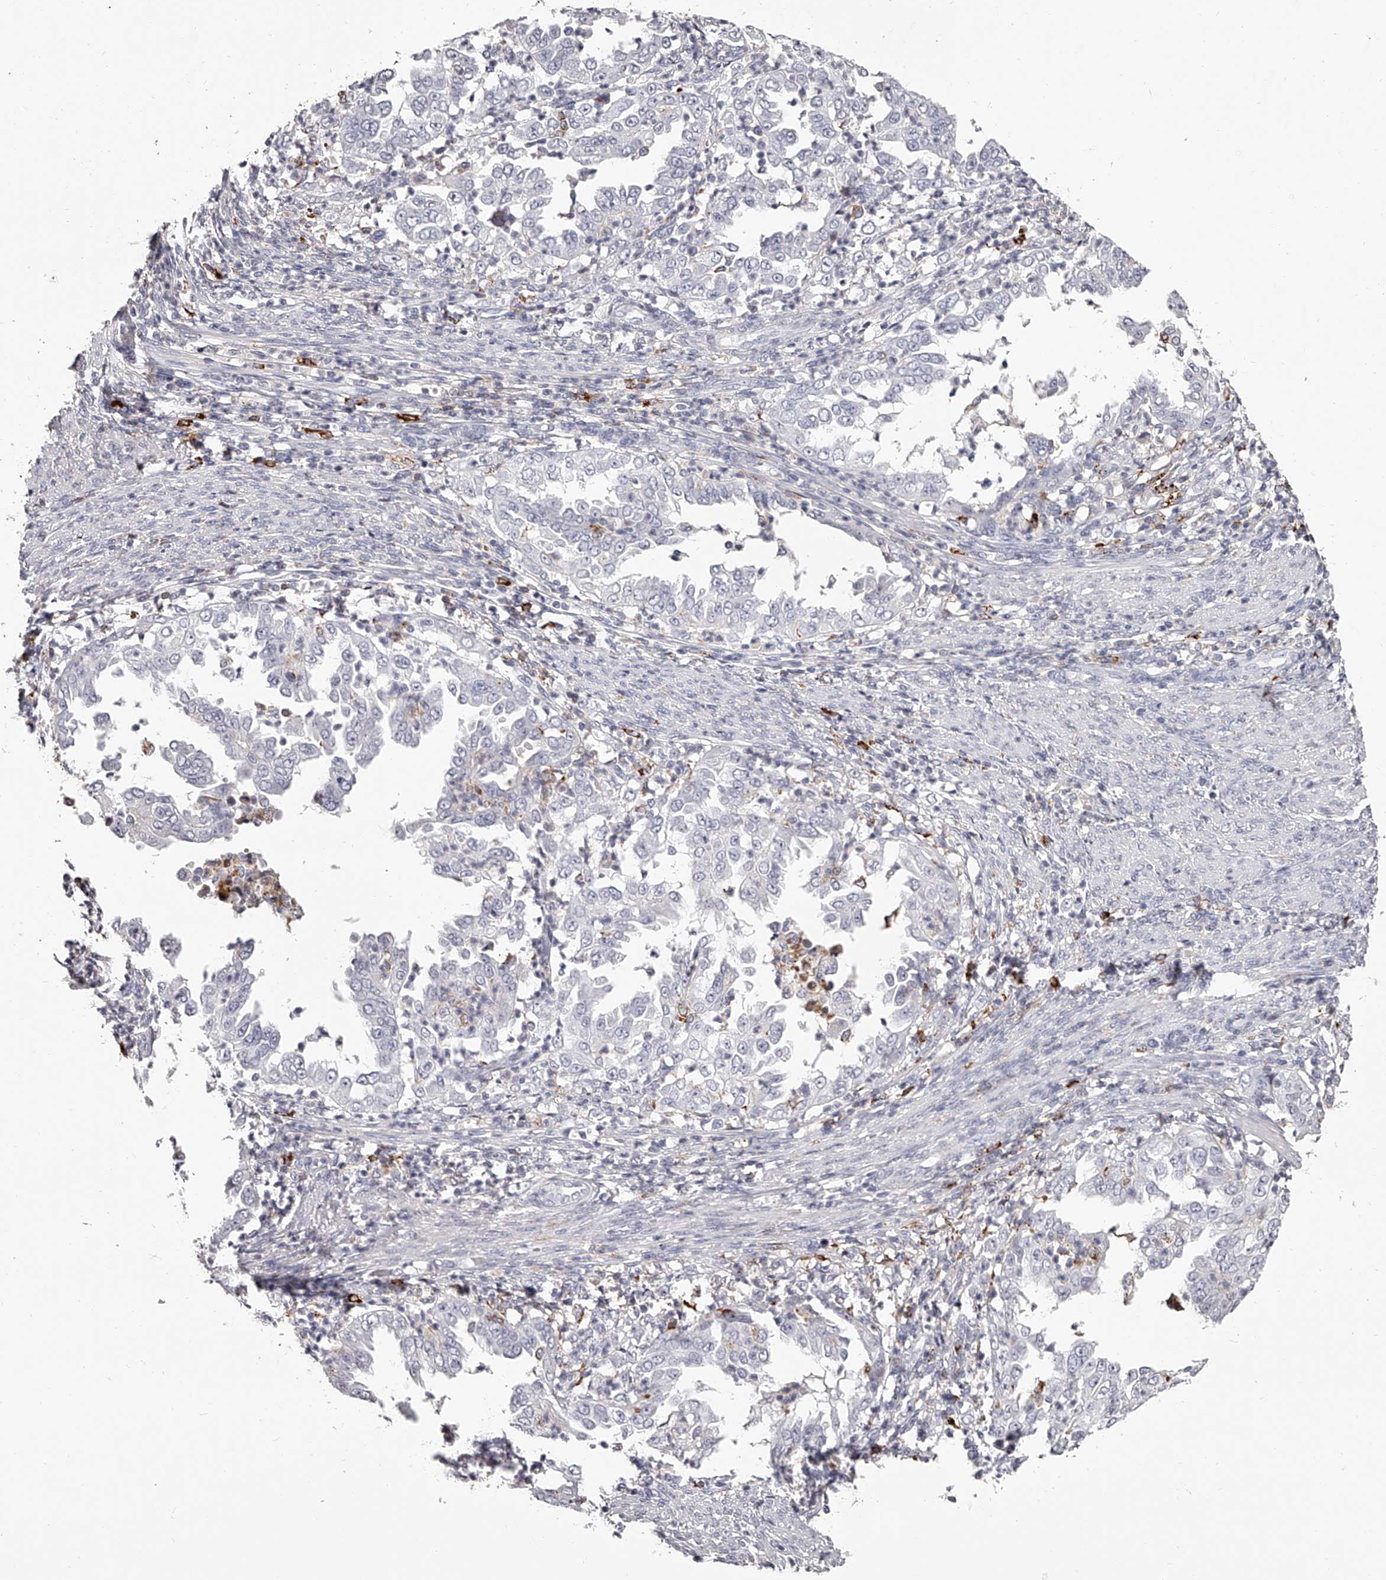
{"staining": {"intensity": "negative", "quantity": "none", "location": "none"}, "tissue": "endometrial cancer", "cell_type": "Tumor cells", "image_type": "cancer", "snomed": [{"axis": "morphology", "description": "Adenocarcinoma, NOS"}, {"axis": "topography", "description": "Endometrium"}], "caption": "Histopathology image shows no significant protein expression in tumor cells of endometrial cancer (adenocarcinoma).", "gene": "PACSIN1", "patient": {"sex": "female", "age": 85}}